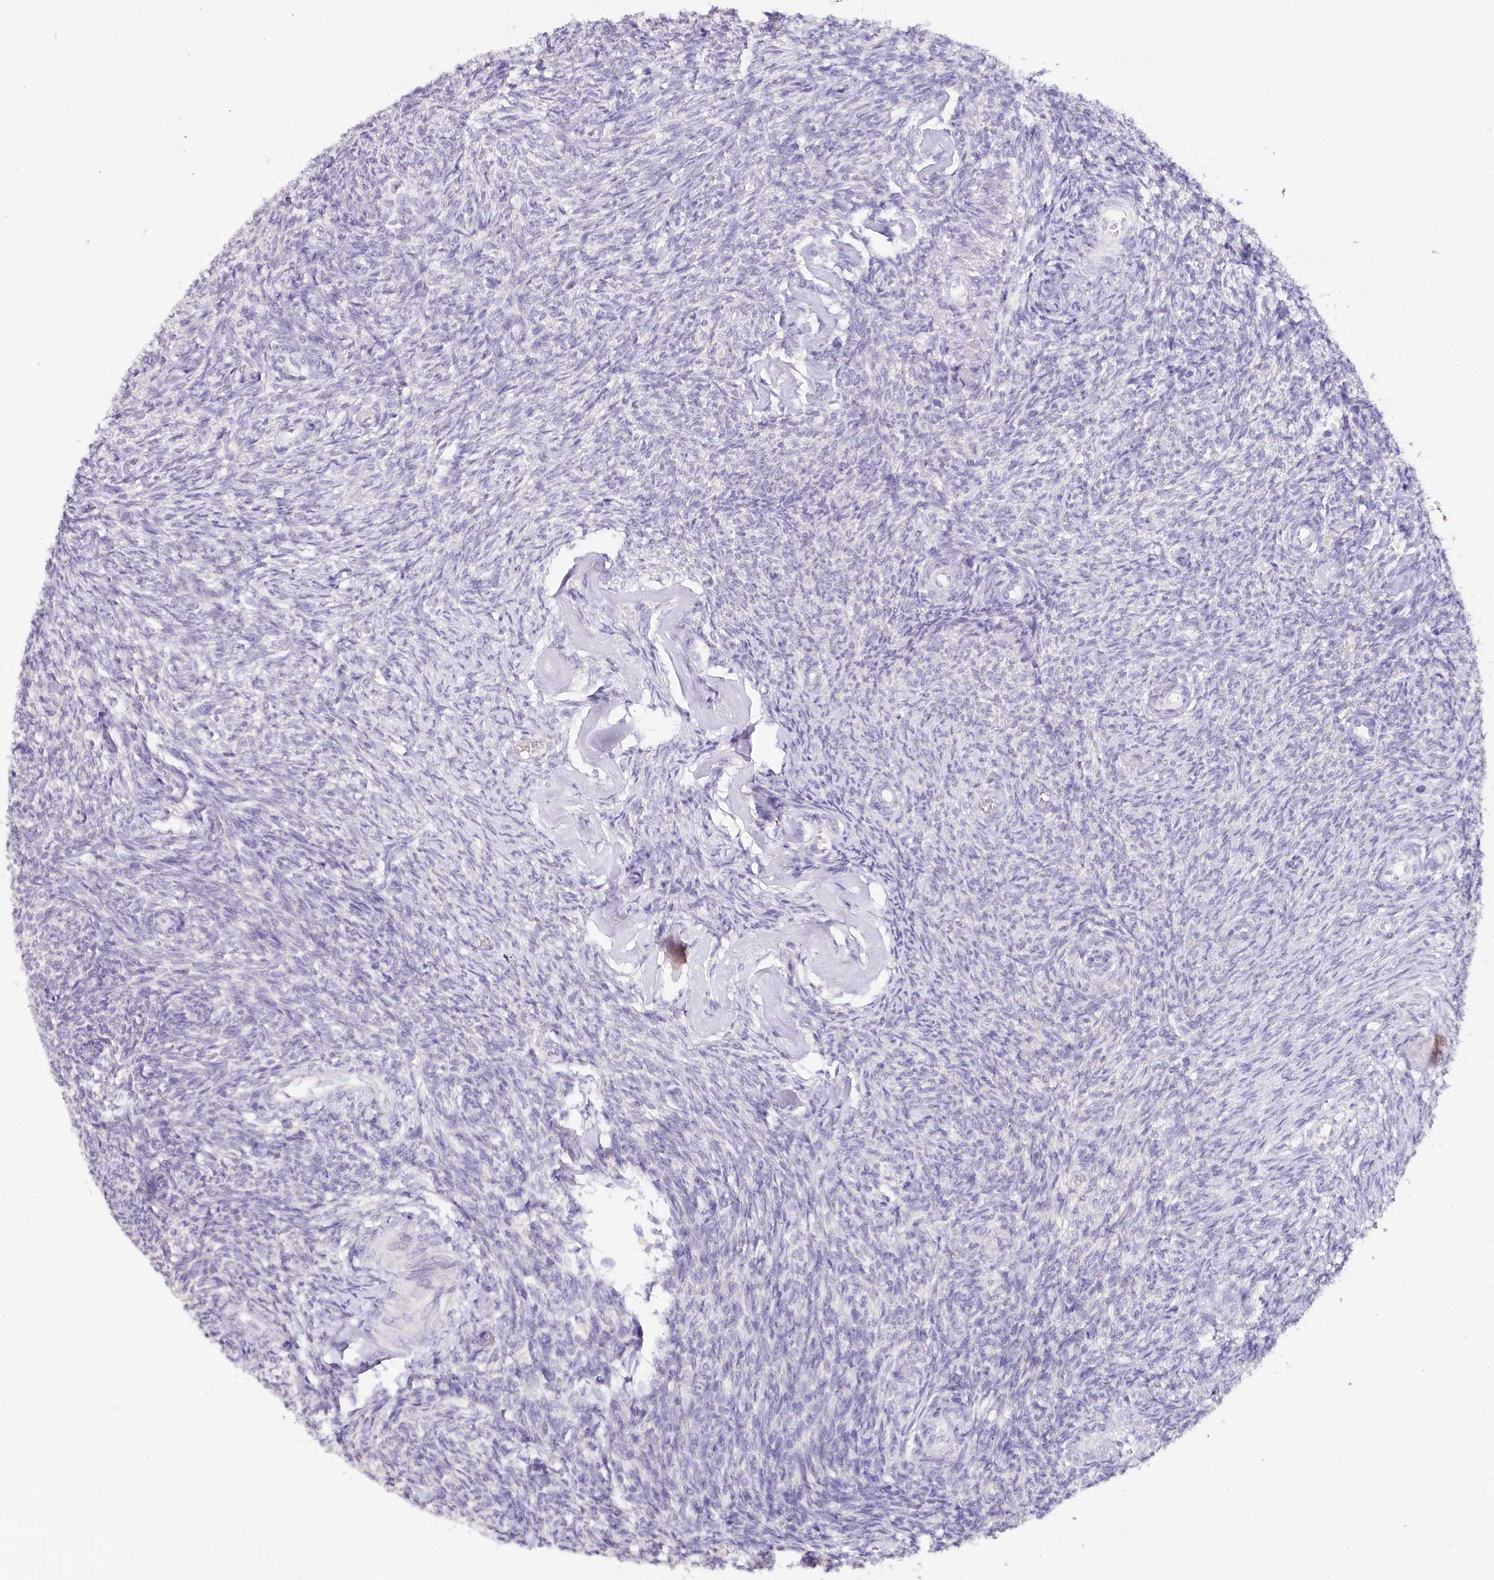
{"staining": {"intensity": "negative", "quantity": "none", "location": "none"}, "tissue": "ovary", "cell_type": "Follicle cells", "image_type": "normal", "snomed": [{"axis": "morphology", "description": "Normal tissue, NOS"}, {"axis": "topography", "description": "Ovary"}], "caption": "Immunohistochemistry histopathology image of benign ovary stained for a protein (brown), which shows no positivity in follicle cells.", "gene": "TP53", "patient": {"sex": "female", "age": 44}}